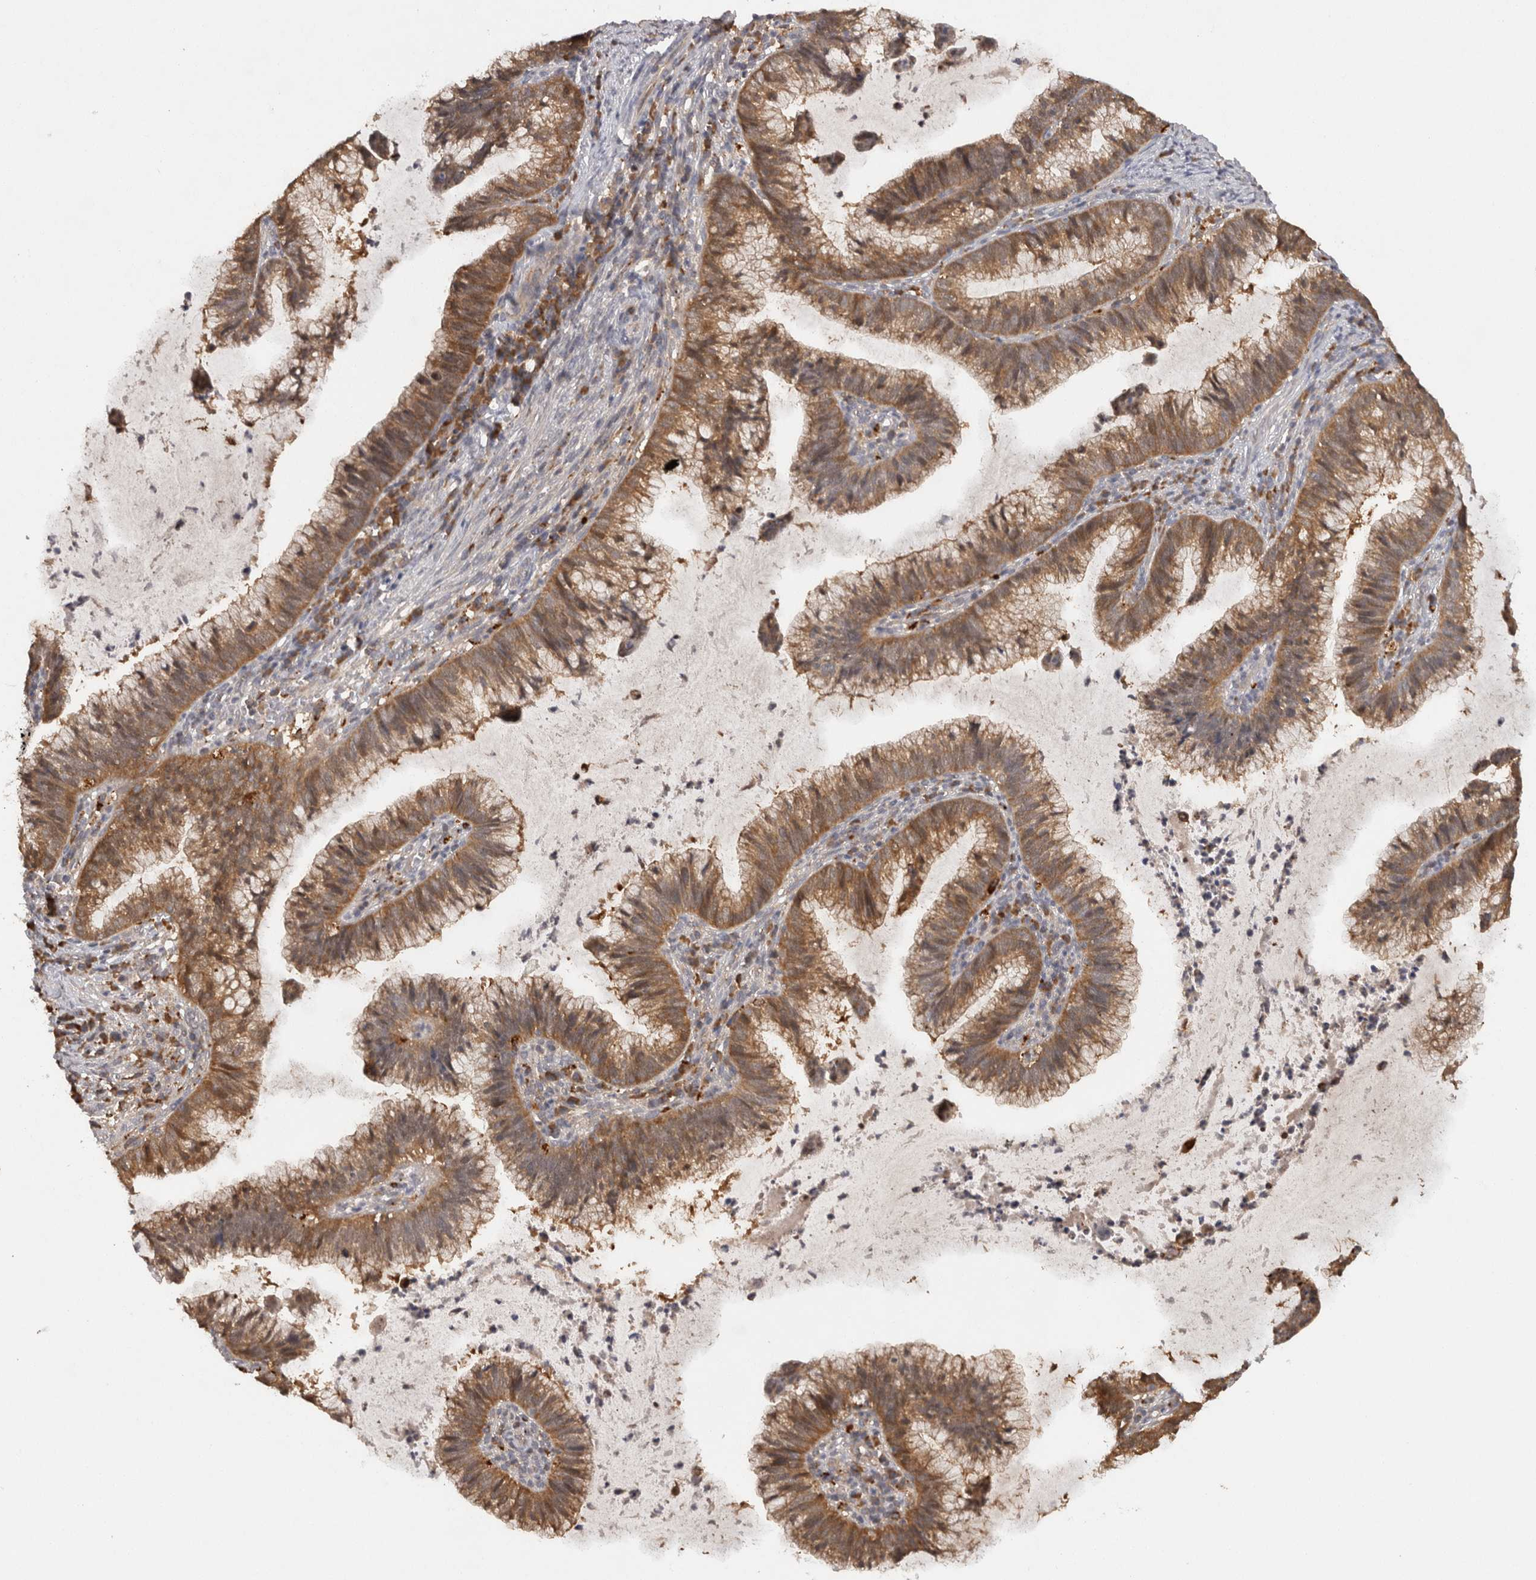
{"staining": {"intensity": "moderate", "quantity": ">75%", "location": "cytoplasmic/membranous"}, "tissue": "cervical cancer", "cell_type": "Tumor cells", "image_type": "cancer", "snomed": [{"axis": "morphology", "description": "Adenocarcinoma, NOS"}, {"axis": "topography", "description": "Cervix"}], "caption": "The micrograph reveals immunohistochemical staining of cervical cancer (adenocarcinoma). There is moderate cytoplasmic/membranous expression is identified in approximately >75% of tumor cells.", "gene": "ACAT2", "patient": {"sex": "female", "age": 36}}